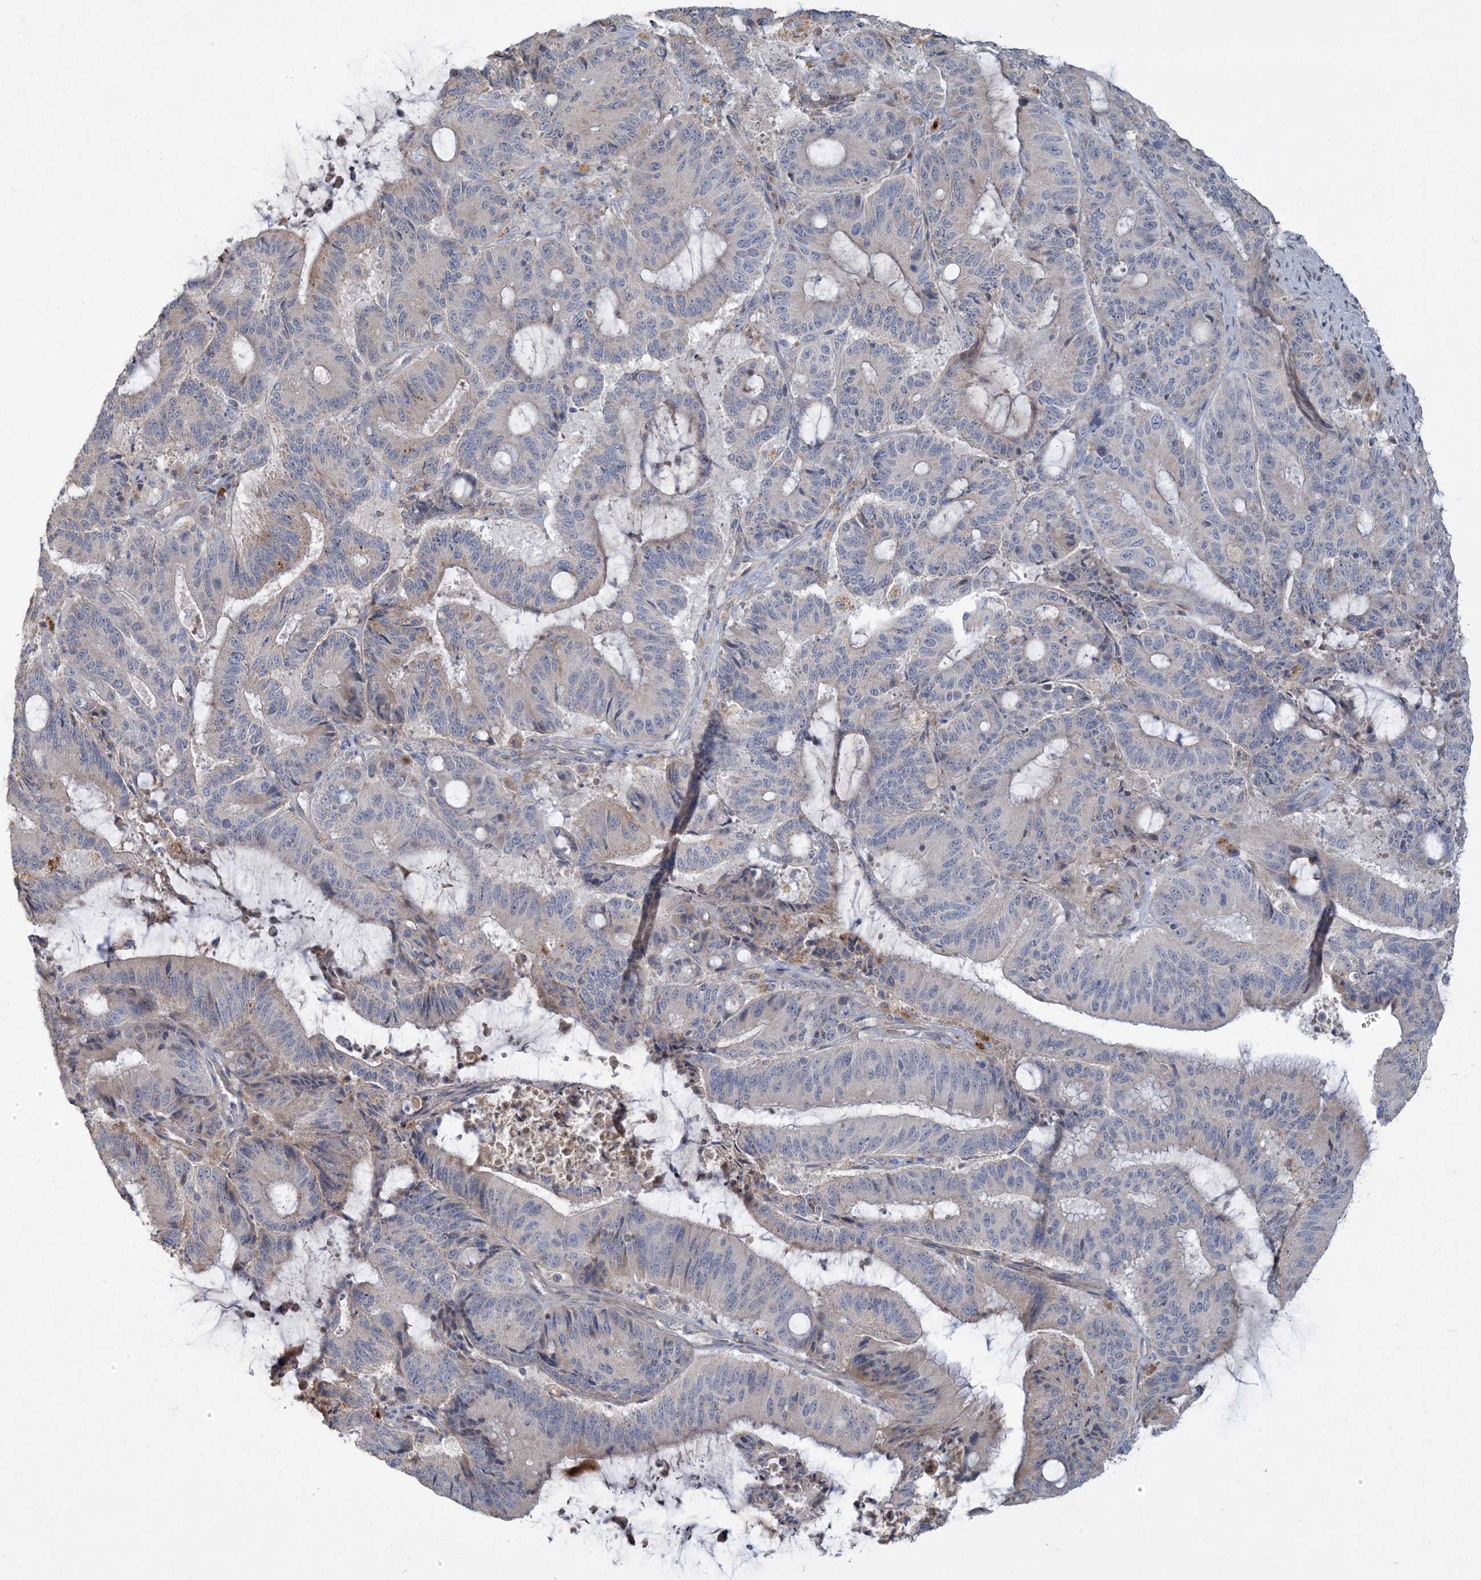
{"staining": {"intensity": "weak", "quantity": "<25%", "location": "cytoplasmic/membranous"}, "tissue": "liver cancer", "cell_type": "Tumor cells", "image_type": "cancer", "snomed": [{"axis": "morphology", "description": "Normal tissue, NOS"}, {"axis": "morphology", "description": "Cholangiocarcinoma"}, {"axis": "topography", "description": "Liver"}, {"axis": "topography", "description": "Peripheral nerve tissue"}], "caption": "High power microscopy photomicrograph of an immunohistochemistry (IHC) image of liver cancer (cholangiocarcinoma), revealing no significant staining in tumor cells.", "gene": "LTN1", "patient": {"sex": "female", "age": 73}}